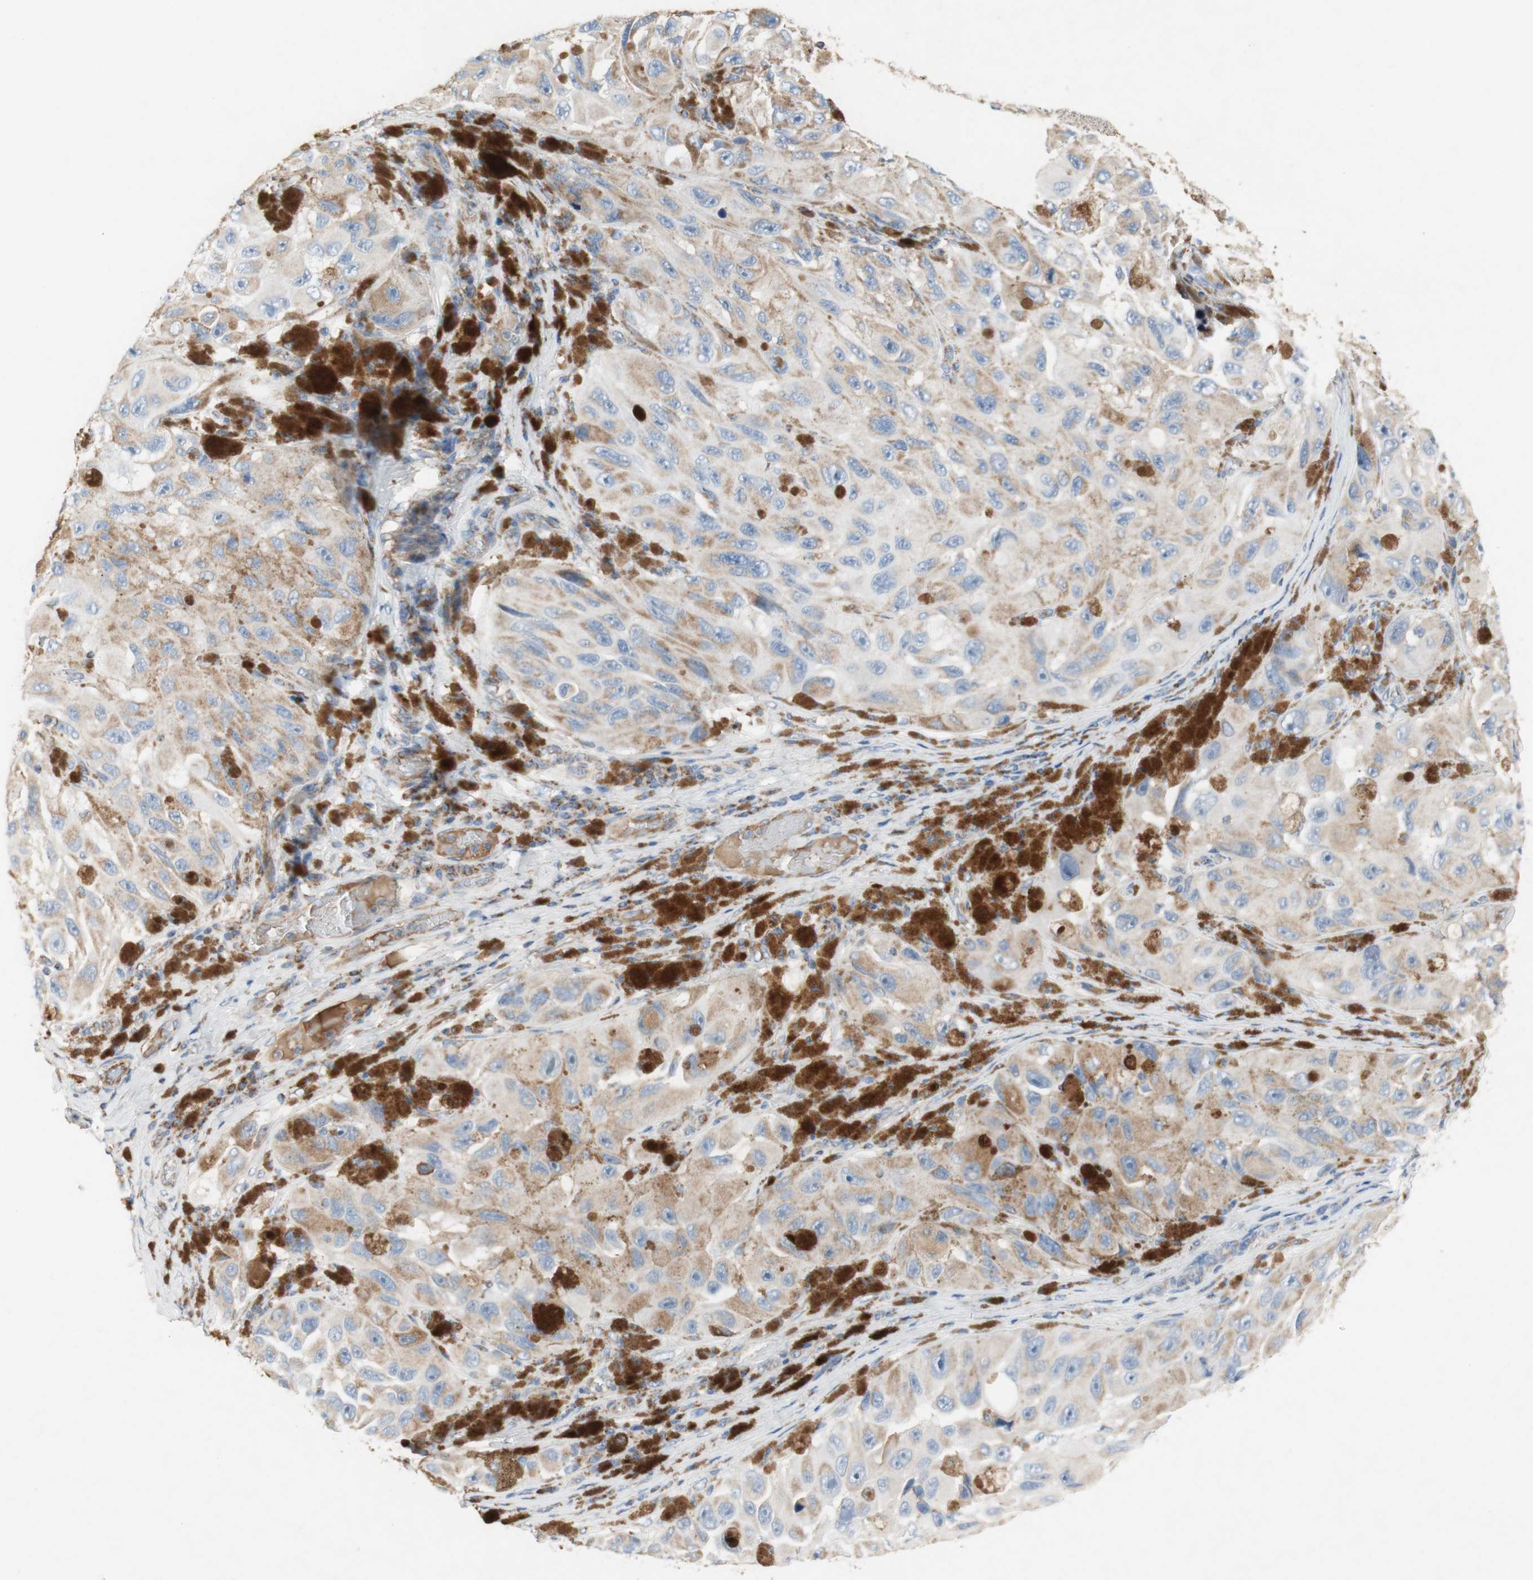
{"staining": {"intensity": "weak", "quantity": ">75%", "location": "cytoplasmic/membranous"}, "tissue": "melanoma", "cell_type": "Tumor cells", "image_type": "cancer", "snomed": [{"axis": "morphology", "description": "Malignant melanoma, NOS"}, {"axis": "topography", "description": "Skin"}], "caption": "This micrograph reveals immunohistochemistry staining of human malignant melanoma, with low weak cytoplasmic/membranous positivity in approximately >75% of tumor cells.", "gene": "SDHB", "patient": {"sex": "female", "age": 73}}